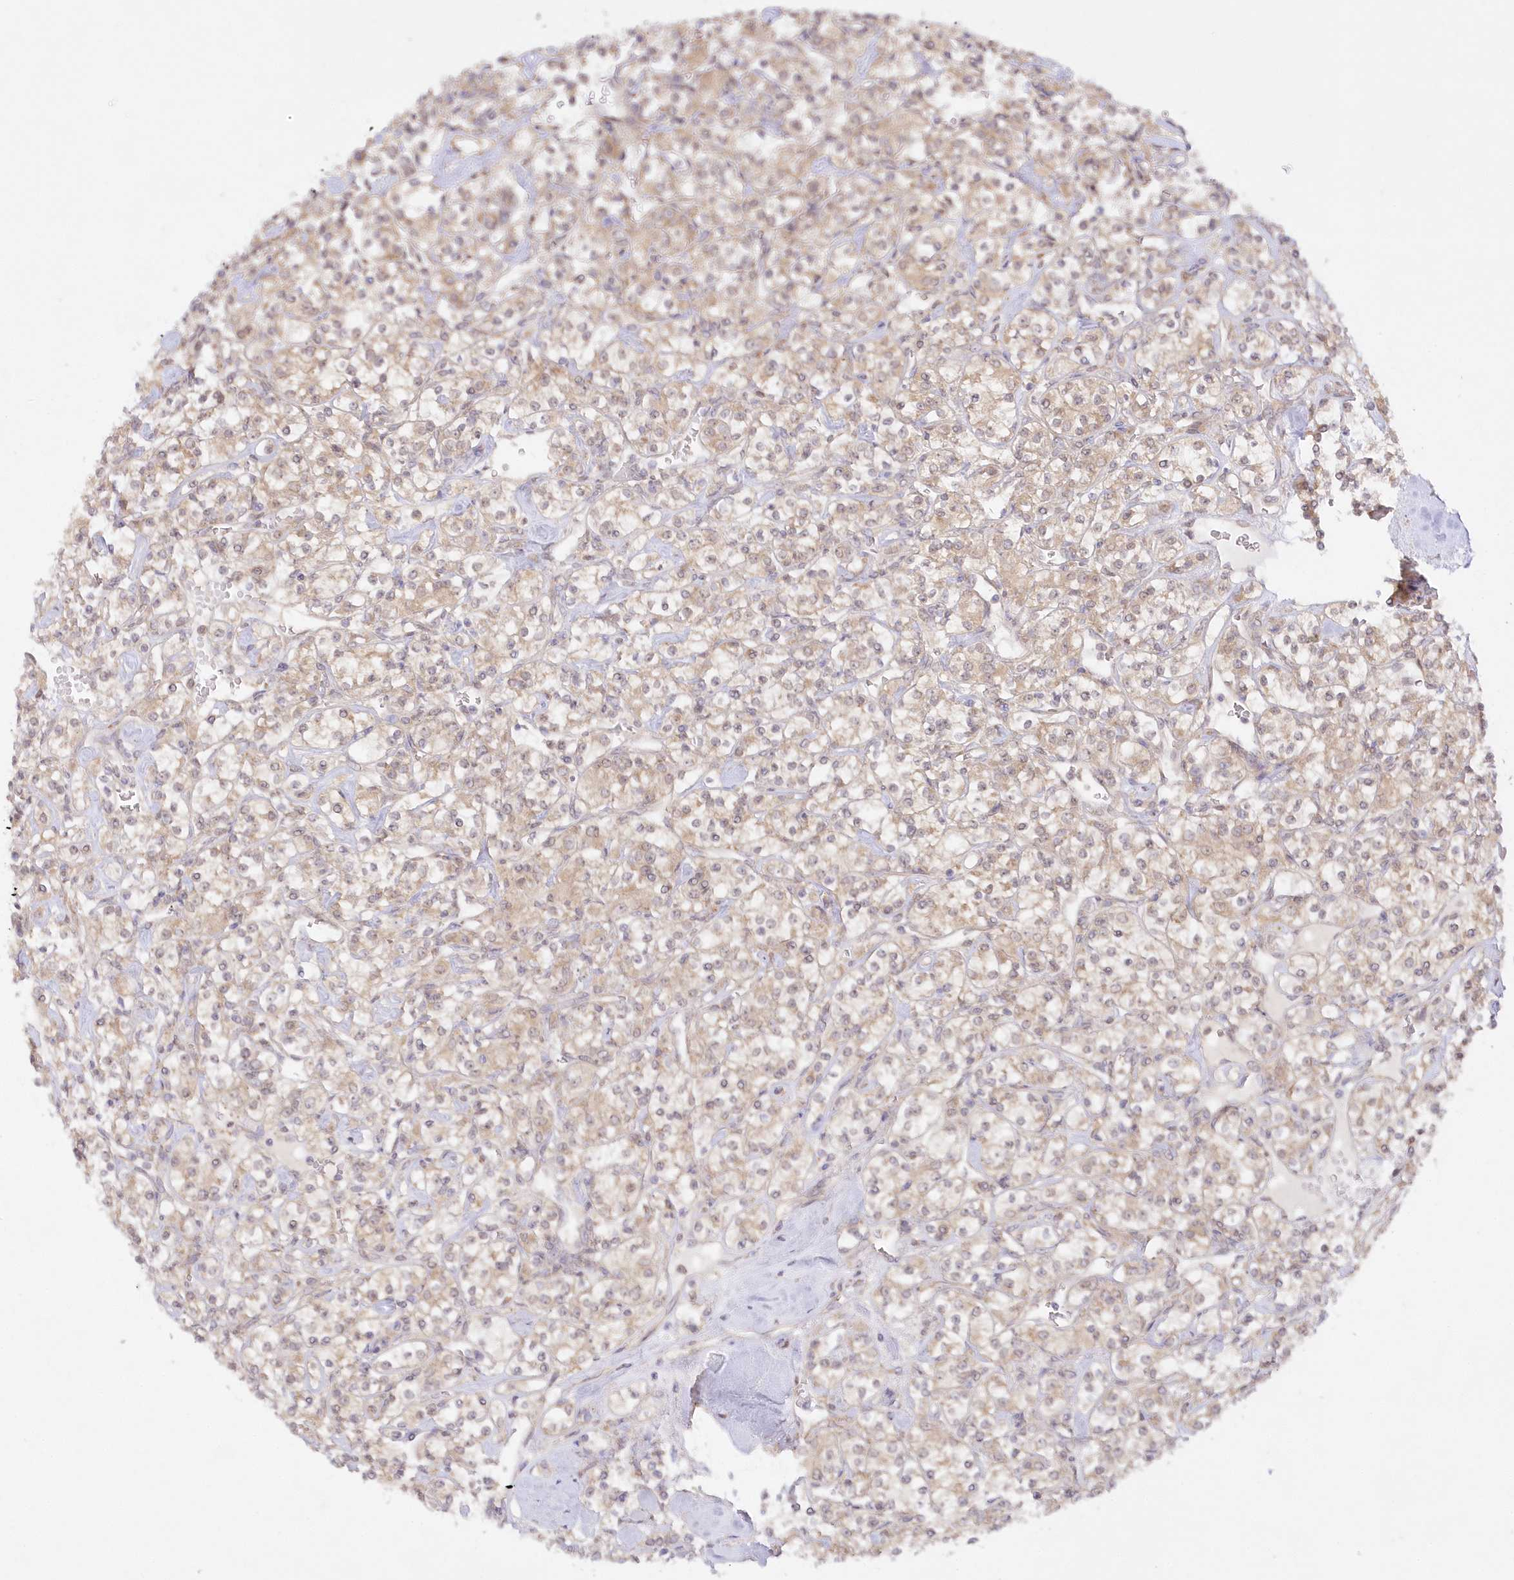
{"staining": {"intensity": "moderate", "quantity": ">75%", "location": "cytoplasmic/membranous"}, "tissue": "renal cancer", "cell_type": "Tumor cells", "image_type": "cancer", "snomed": [{"axis": "morphology", "description": "Adenocarcinoma, NOS"}, {"axis": "topography", "description": "Kidney"}], "caption": "Immunohistochemistry image of human renal adenocarcinoma stained for a protein (brown), which demonstrates medium levels of moderate cytoplasmic/membranous expression in about >75% of tumor cells.", "gene": "RNPEP", "patient": {"sex": "male", "age": 77}}